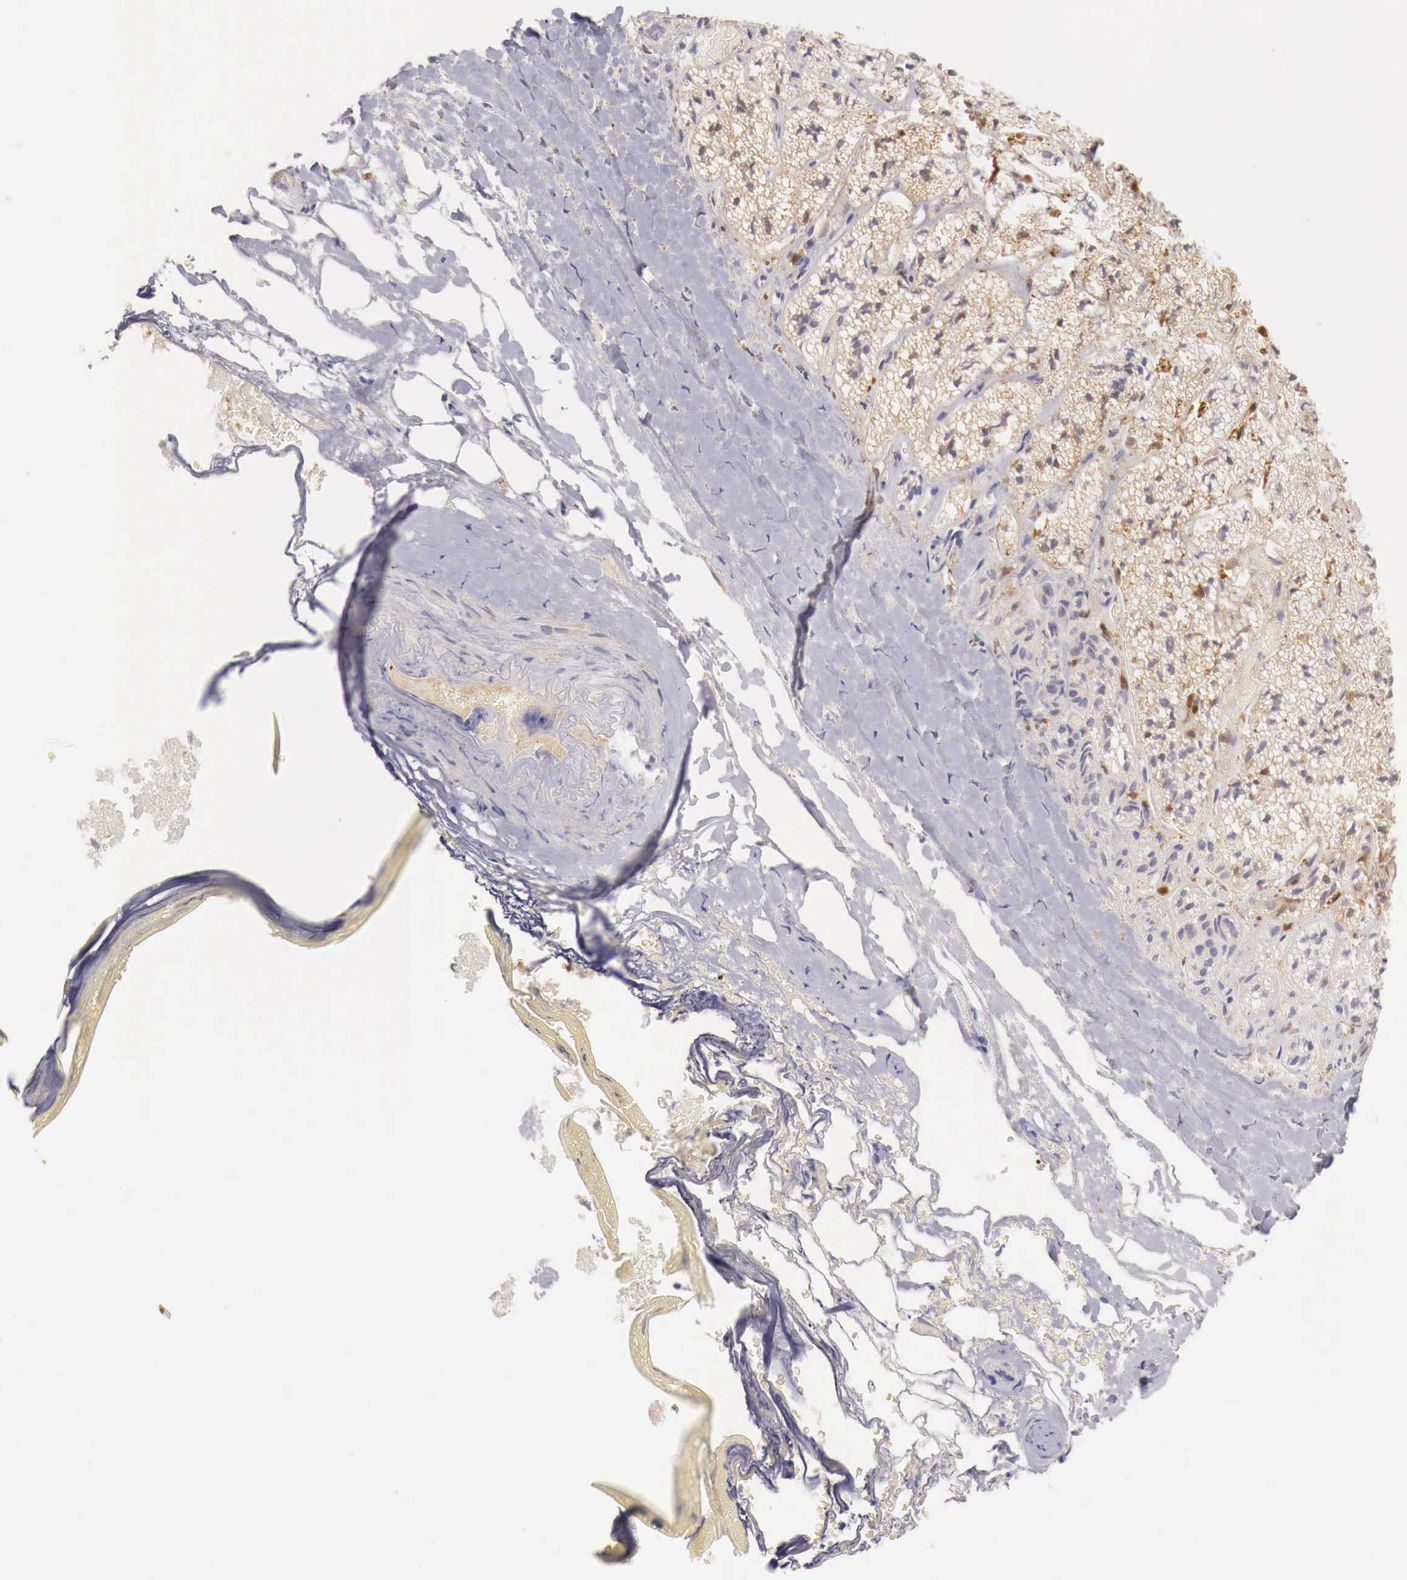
{"staining": {"intensity": "negative", "quantity": "none", "location": "none"}, "tissue": "adrenal gland", "cell_type": "Glandular cells", "image_type": "normal", "snomed": [{"axis": "morphology", "description": "Normal tissue, NOS"}, {"axis": "topography", "description": "Adrenal gland"}], "caption": "Immunohistochemistry (IHC) of benign human adrenal gland demonstrates no positivity in glandular cells. (DAB (3,3'-diaminobenzidine) immunohistochemistry (IHC), high magnification).", "gene": "RENBP", "patient": {"sex": "male", "age": 53}}